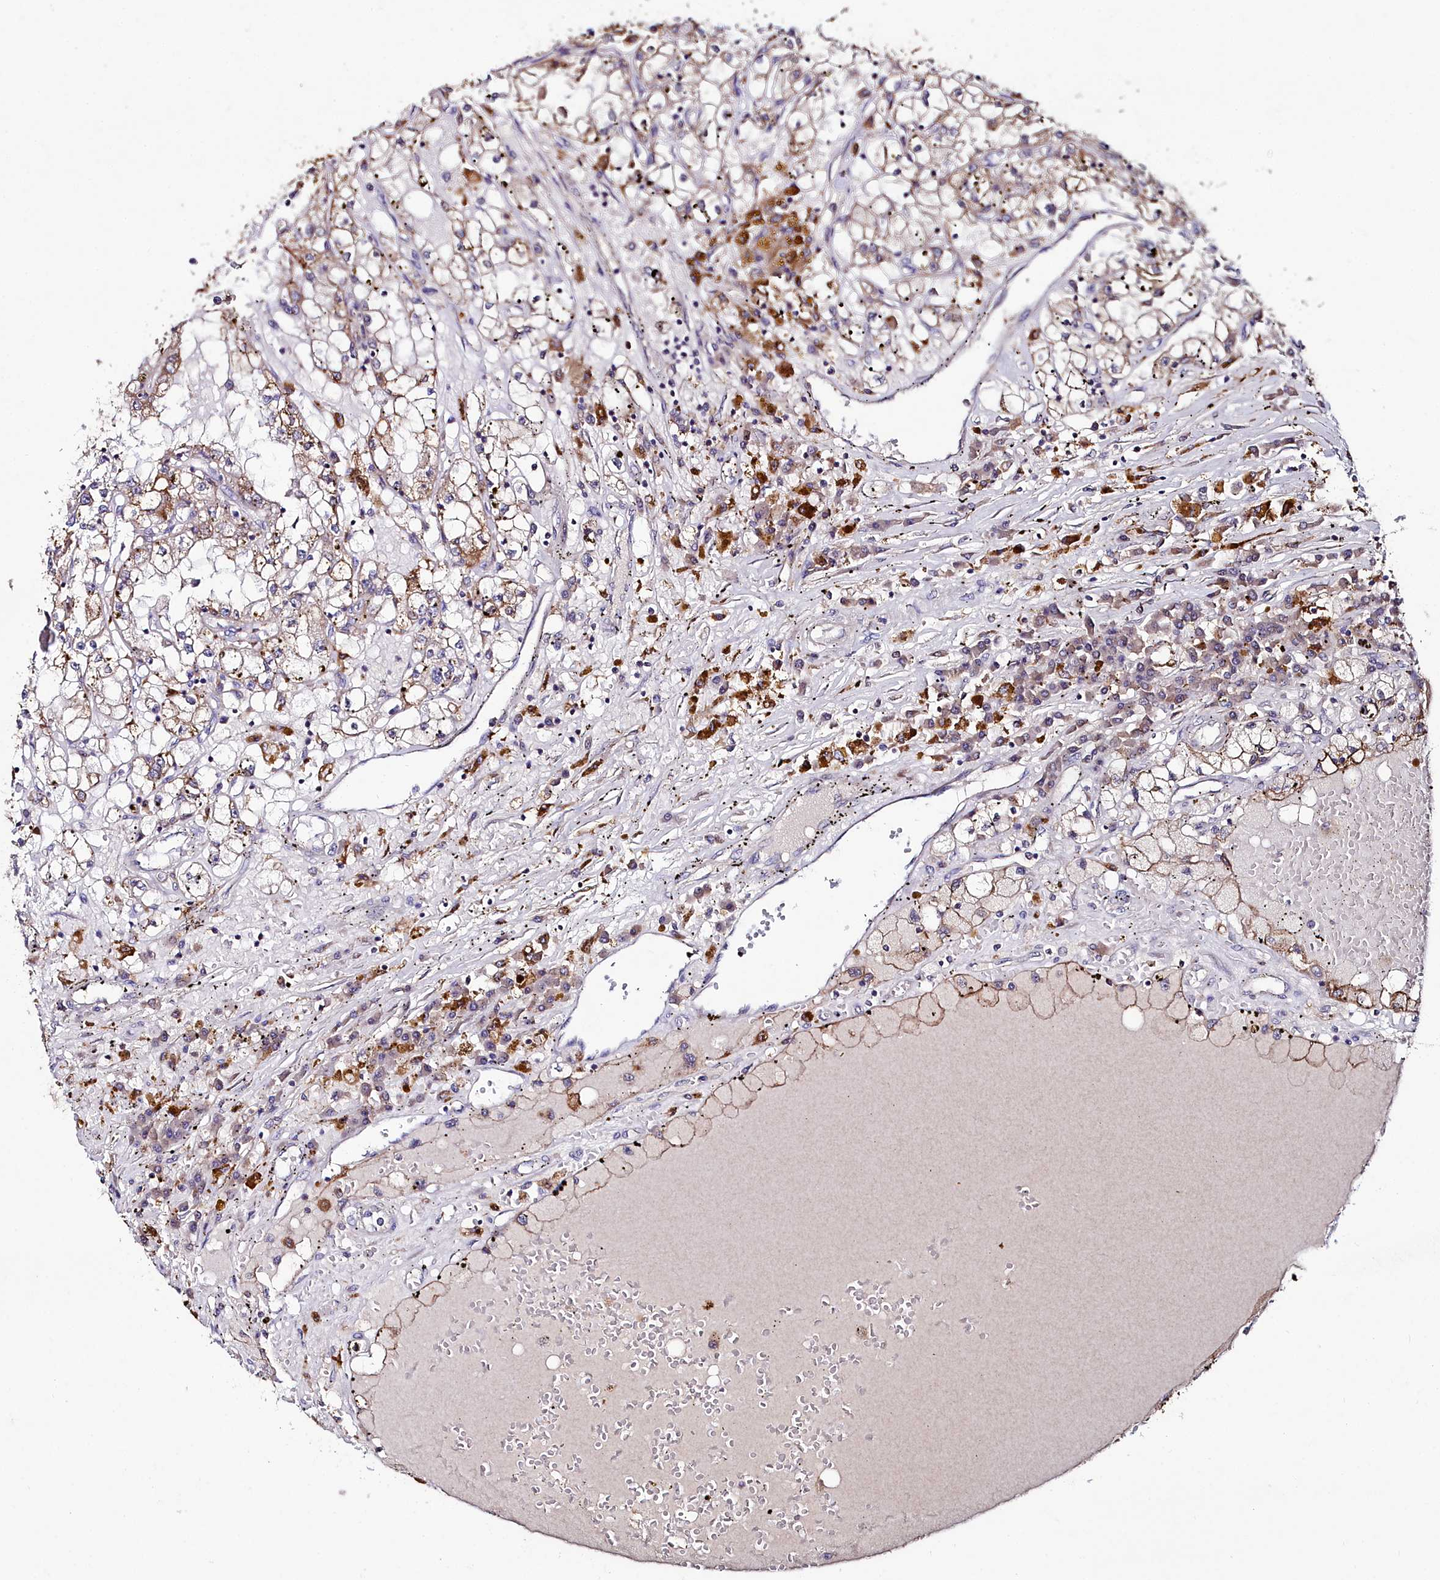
{"staining": {"intensity": "moderate", "quantity": "25%-75%", "location": "cytoplasmic/membranous"}, "tissue": "renal cancer", "cell_type": "Tumor cells", "image_type": "cancer", "snomed": [{"axis": "morphology", "description": "Adenocarcinoma, NOS"}, {"axis": "topography", "description": "Kidney"}], "caption": "This is a micrograph of IHC staining of adenocarcinoma (renal), which shows moderate positivity in the cytoplasmic/membranous of tumor cells.", "gene": "AMBRA1", "patient": {"sex": "male", "age": 56}}